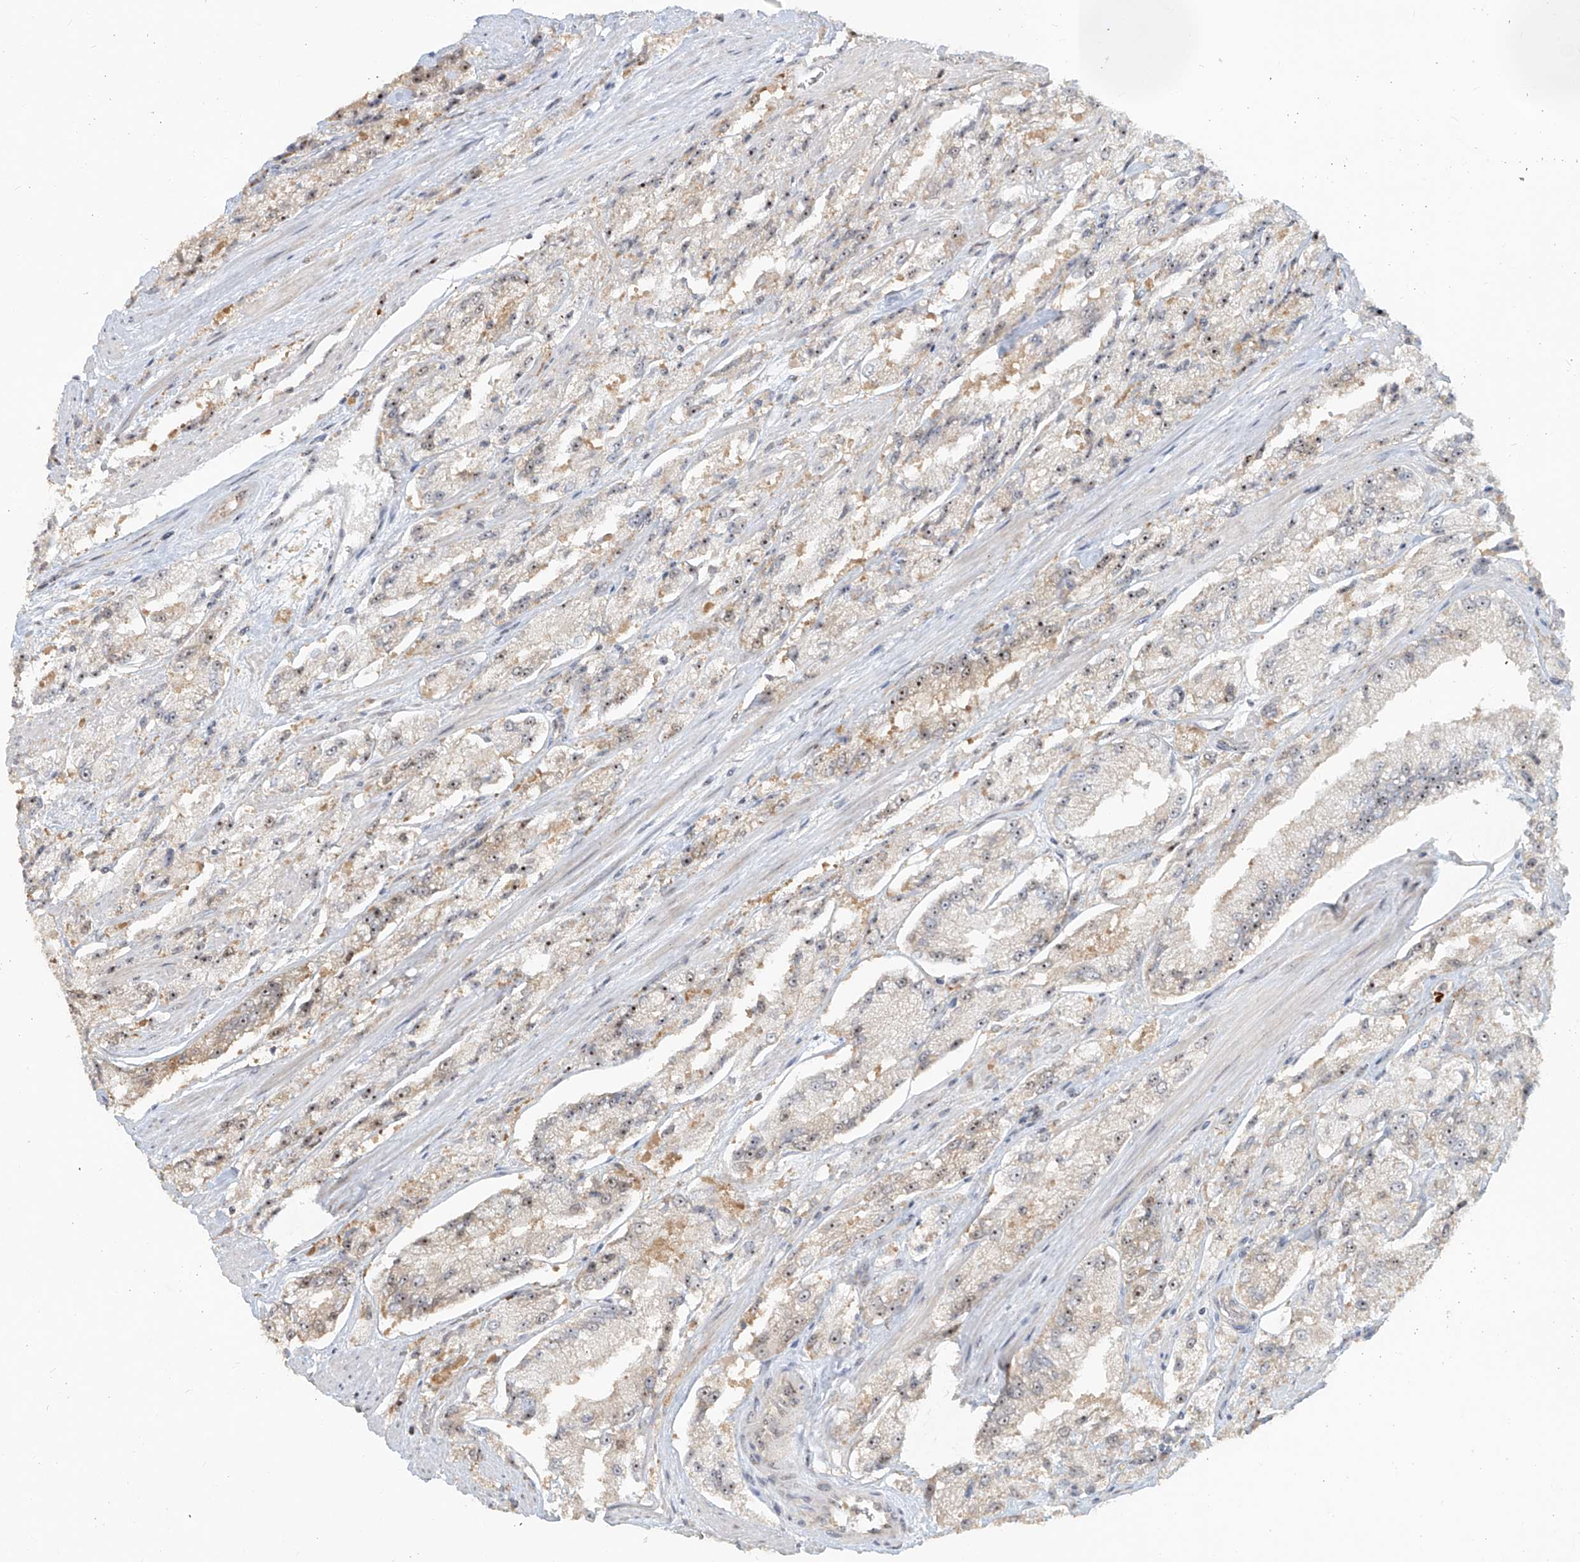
{"staining": {"intensity": "weak", "quantity": "25%-75%", "location": "cytoplasmic/membranous,nuclear"}, "tissue": "prostate cancer", "cell_type": "Tumor cells", "image_type": "cancer", "snomed": [{"axis": "morphology", "description": "Adenocarcinoma, High grade"}, {"axis": "topography", "description": "Prostate"}], "caption": "Protein expression by immunohistochemistry displays weak cytoplasmic/membranous and nuclear staining in about 25%-75% of tumor cells in prostate cancer (high-grade adenocarcinoma).", "gene": "BYSL", "patient": {"sex": "male", "age": 58}}